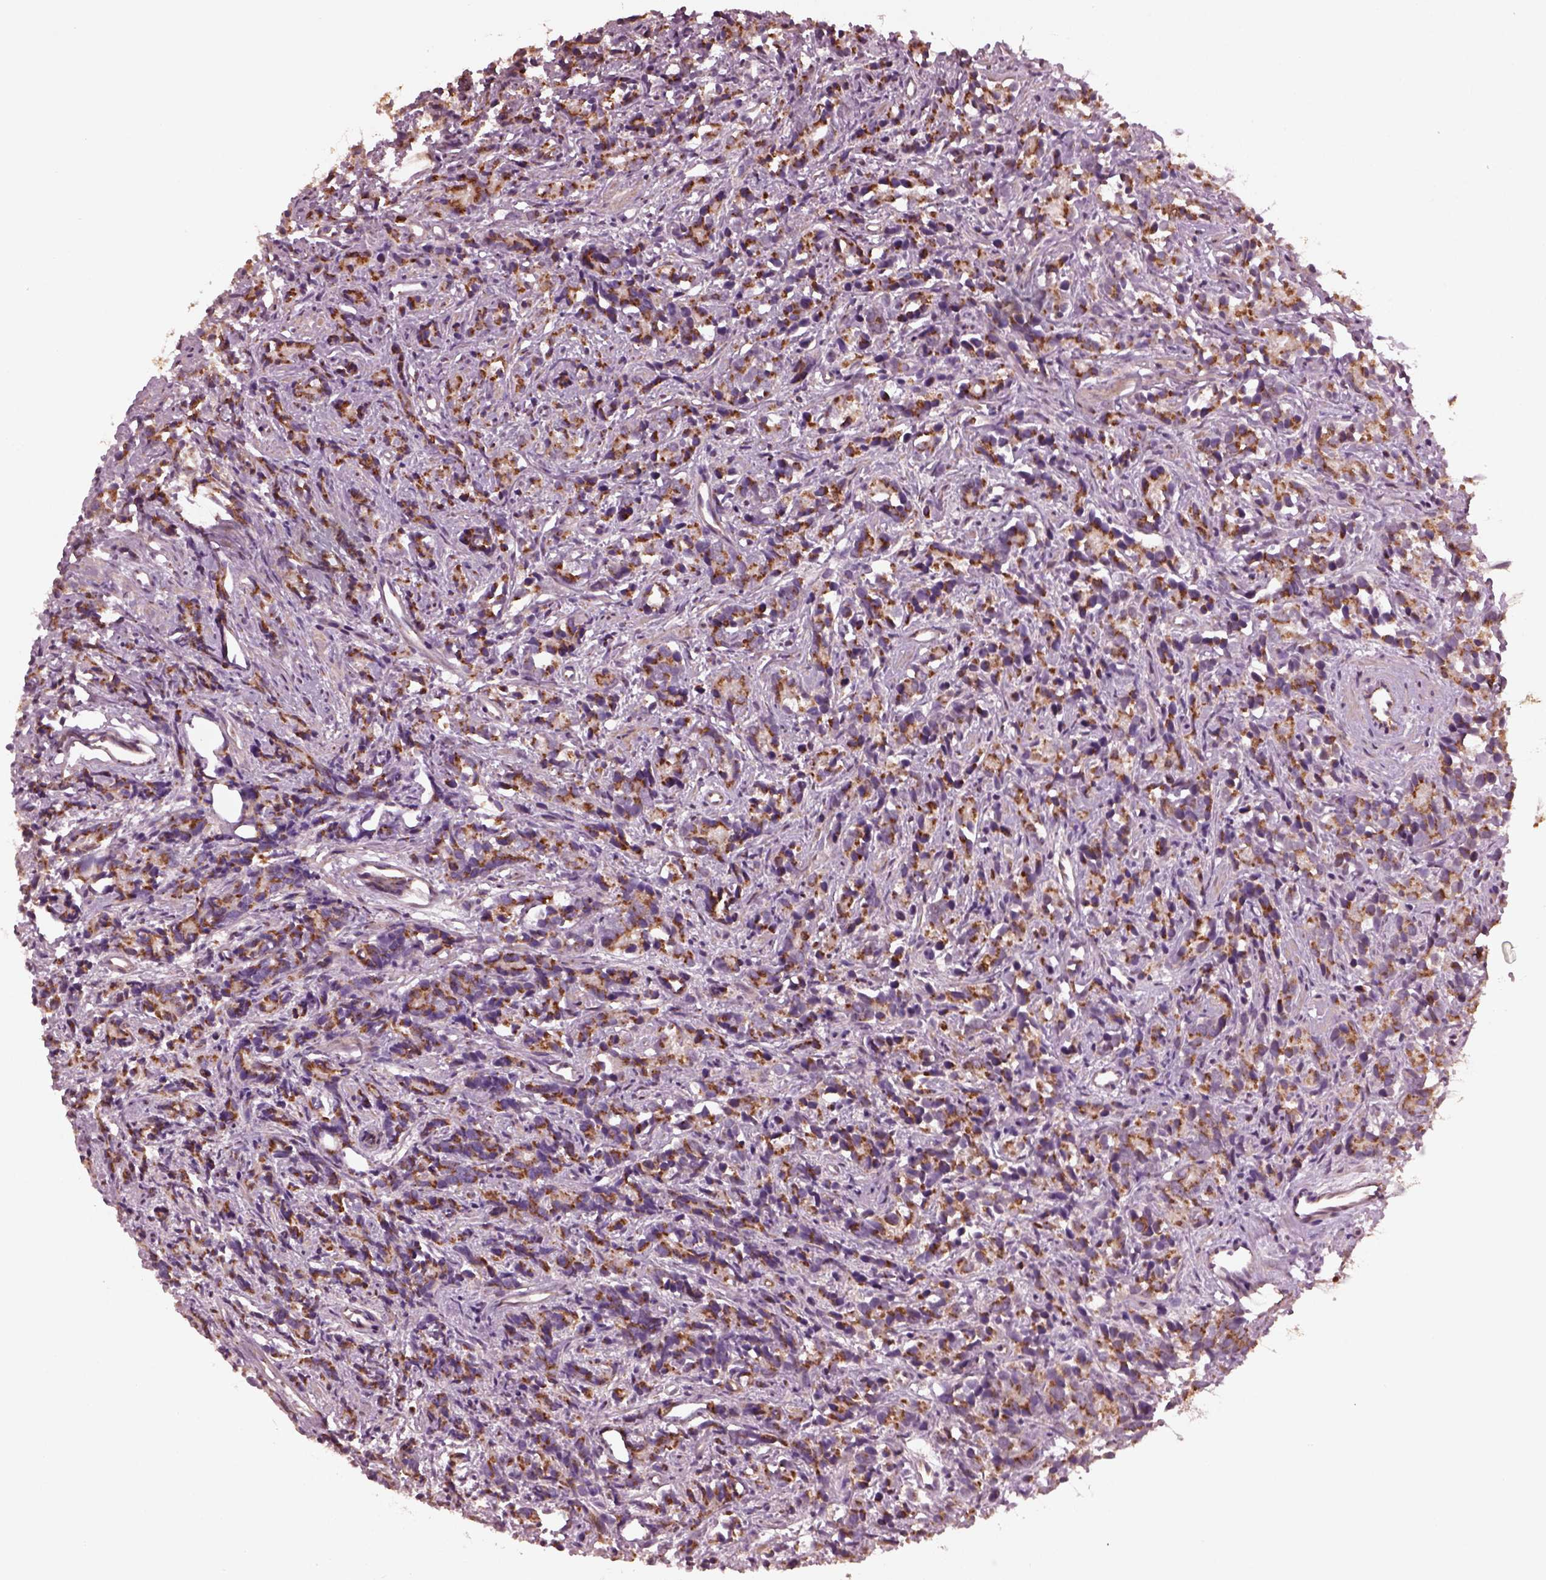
{"staining": {"intensity": "moderate", "quantity": ">75%", "location": "cytoplasmic/membranous"}, "tissue": "prostate cancer", "cell_type": "Tumor cells", "image_type": "cancer", "snomed": [{"axis": "morphology", "description": "Adenocarcinoma, High grade"}, {"axis": "topography", "description": "Prostate"}], "caption": "Tumor cells show medium levels of moderate cytoplasmic/membranous staining in approximately >75% of cells in prostate cancer.", "gene": "RUFY3", "patient": {"sex": "male", "age": 84}}